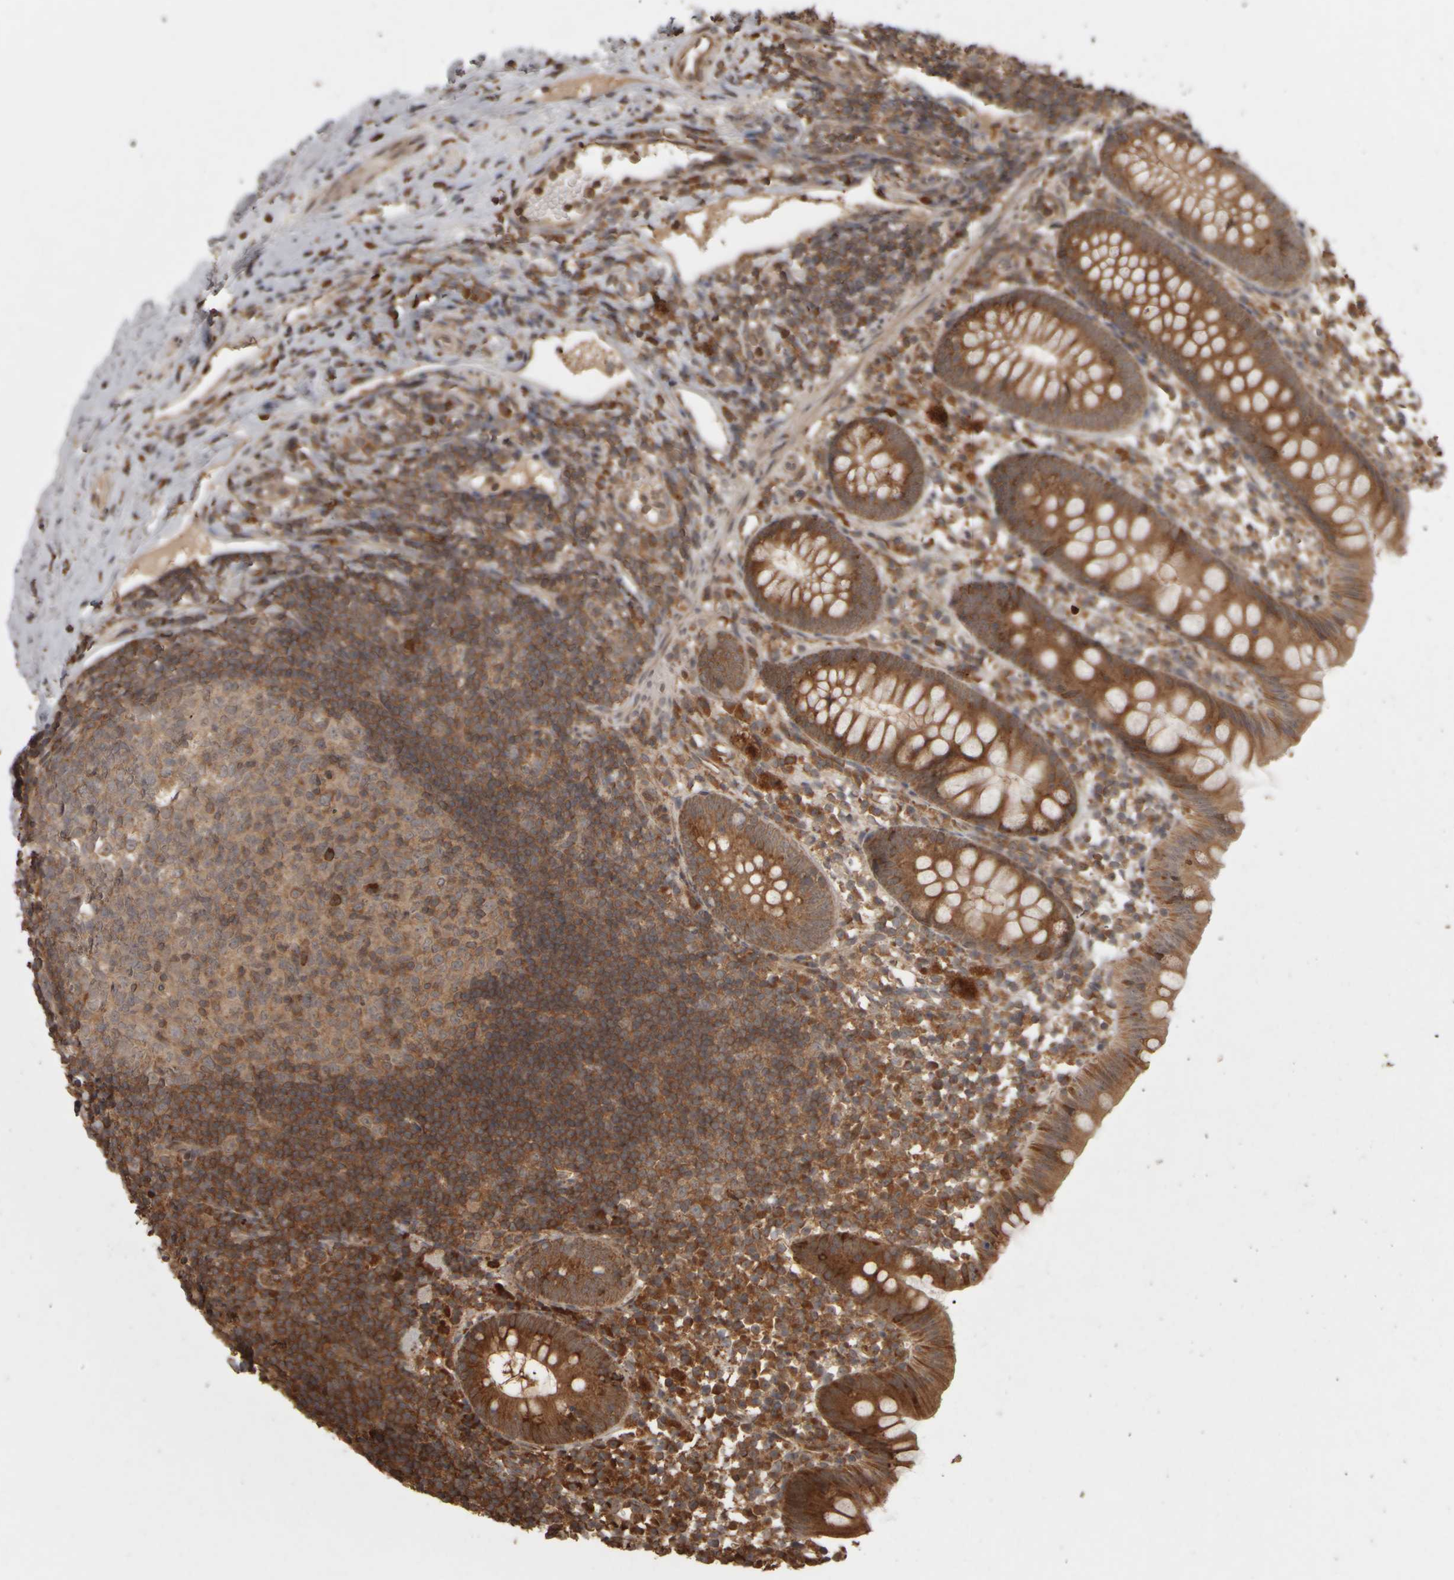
{"staining": {"intensity": "strong", "quantity": ">75%", "location": "cytoplasmic/membranous"}, "tissue": "appendix", "cell_type": "Glandular cells", "image_type": "normal", "snomed": [{"axis": "morphology", "description": "Normal tissue, NOS"}, {"axis": "topography", "description": "Appendix"}], "caption": "Glandular cells display high levels of strong cytoplasmic/membranous positivity in approximately >75% of cells in unremarkable human appendix.", "gene": "AGBL3", "patient": {"sex": "female", "age": 20}}